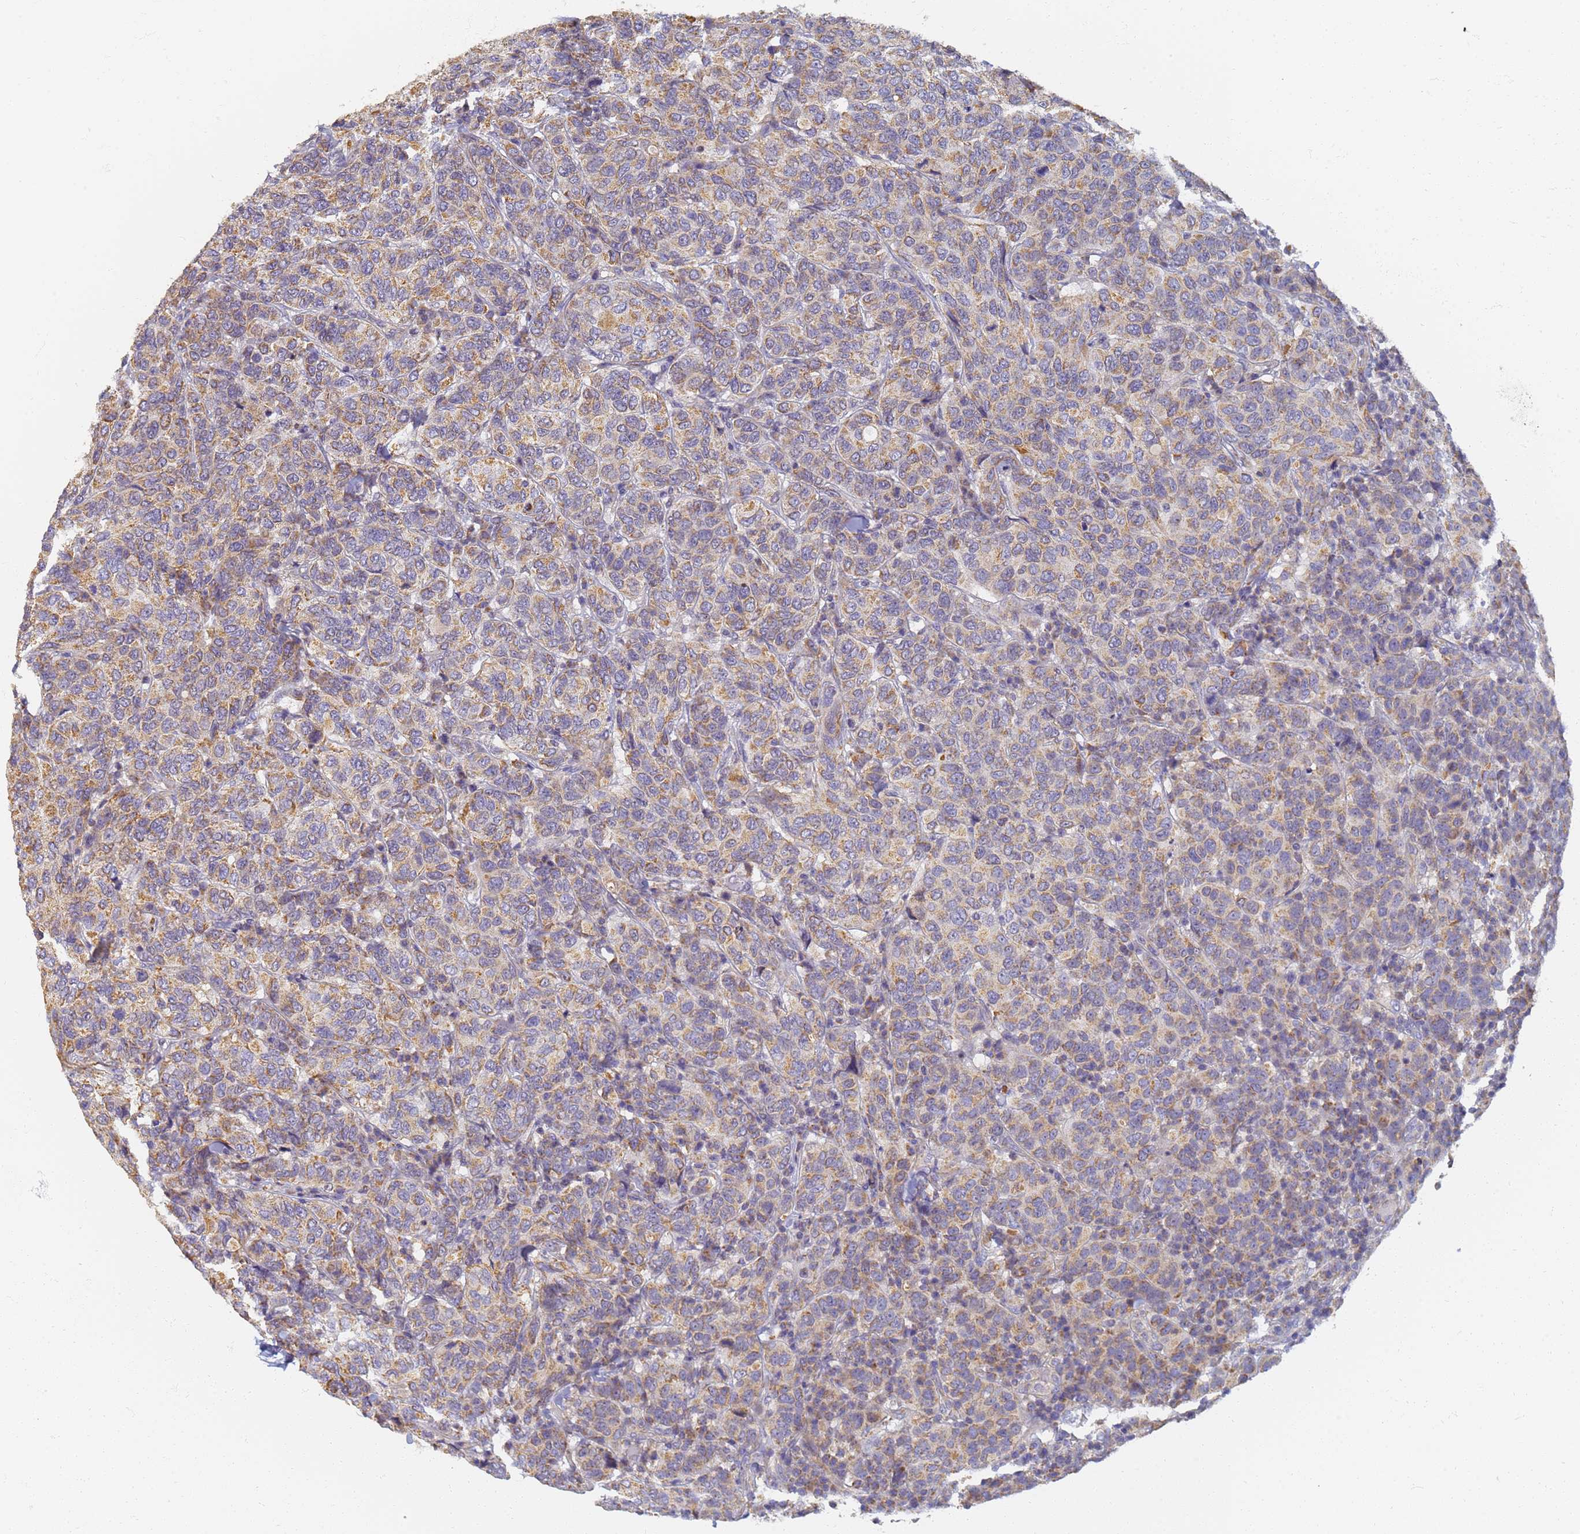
{"staining": {"intensity": "moderate", "quantity": ">75%", "location": "cytoplasmic/membranous"}, "tissue": "breast cancer", "cell_type": "Tumor cells", "image_type": "cancer", "snomed": [{"axis": "morphology", "description": "Duct carcinoma"}, {"axis": "topography", "description": "Breast"}], "caption": "Brown immunohistochemical staining in breast intraductal carcinoma displays moderate cytoplasmic/membranous staining in approximately >75% of tumor cells.", "gene": "UTP23", "patient": {"sex": "female", "age": 55}}